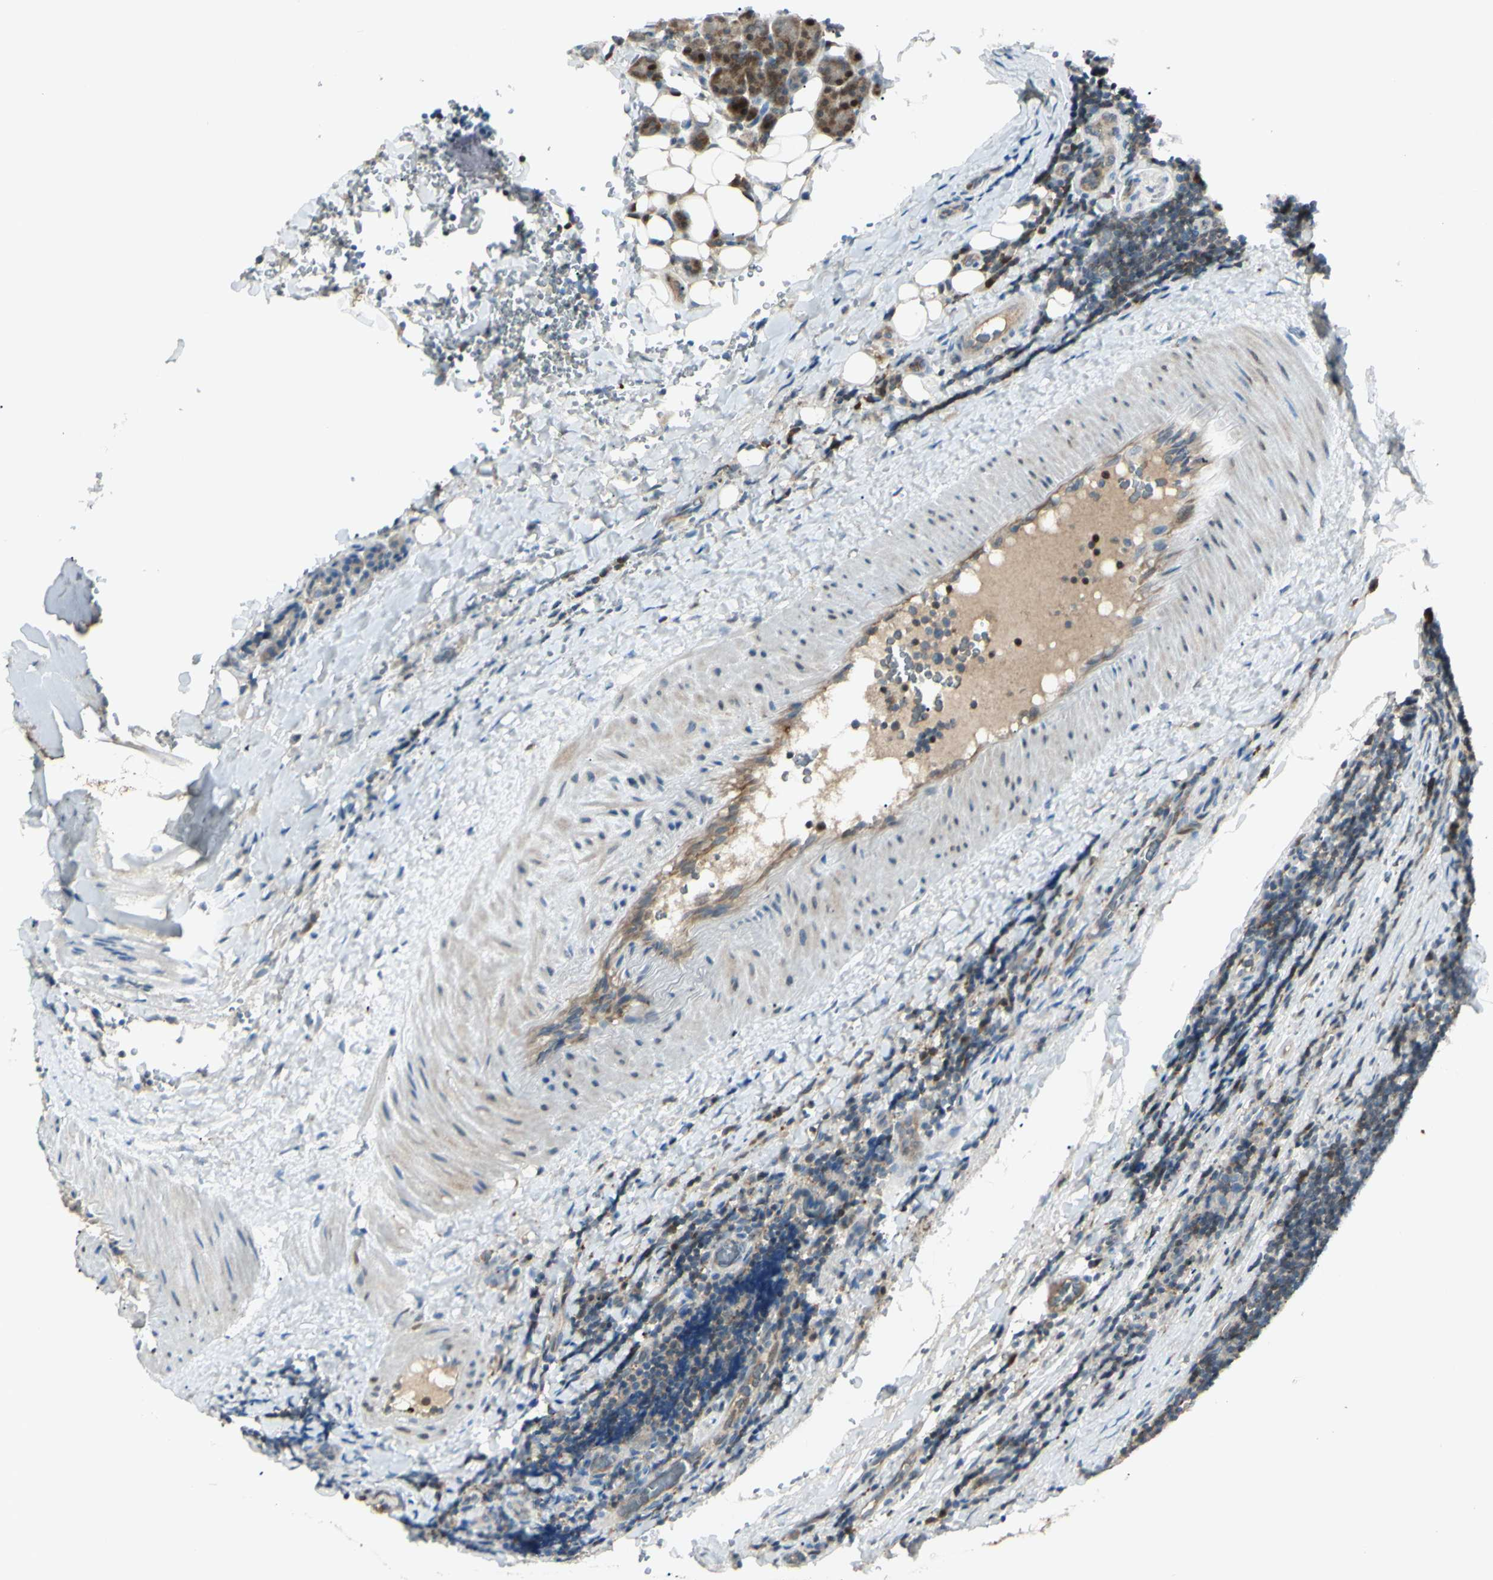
{"staining": {"intensity": "moderate", "quantity": "<25%", "location": "cytoplasmic/membranous"}, "tissue": "lymph node", "cell_type": "Germinal center cells", "image_type": "normal", "snomed": [{"axis": "morphology", "description": "Normal tissue, NOS"}, {"axis": "topography", "description": "Lymph node"}, {"axis": "topography", "description": "Salivary gland"}], "caption": "Human lymph node stained with a brown dye shows moderate cytoplasmic/membranous positive expression in approximately <25% of germinal center cells.", "gene": "C1orf159", "patient": {"sex": "male", "age": 8}}